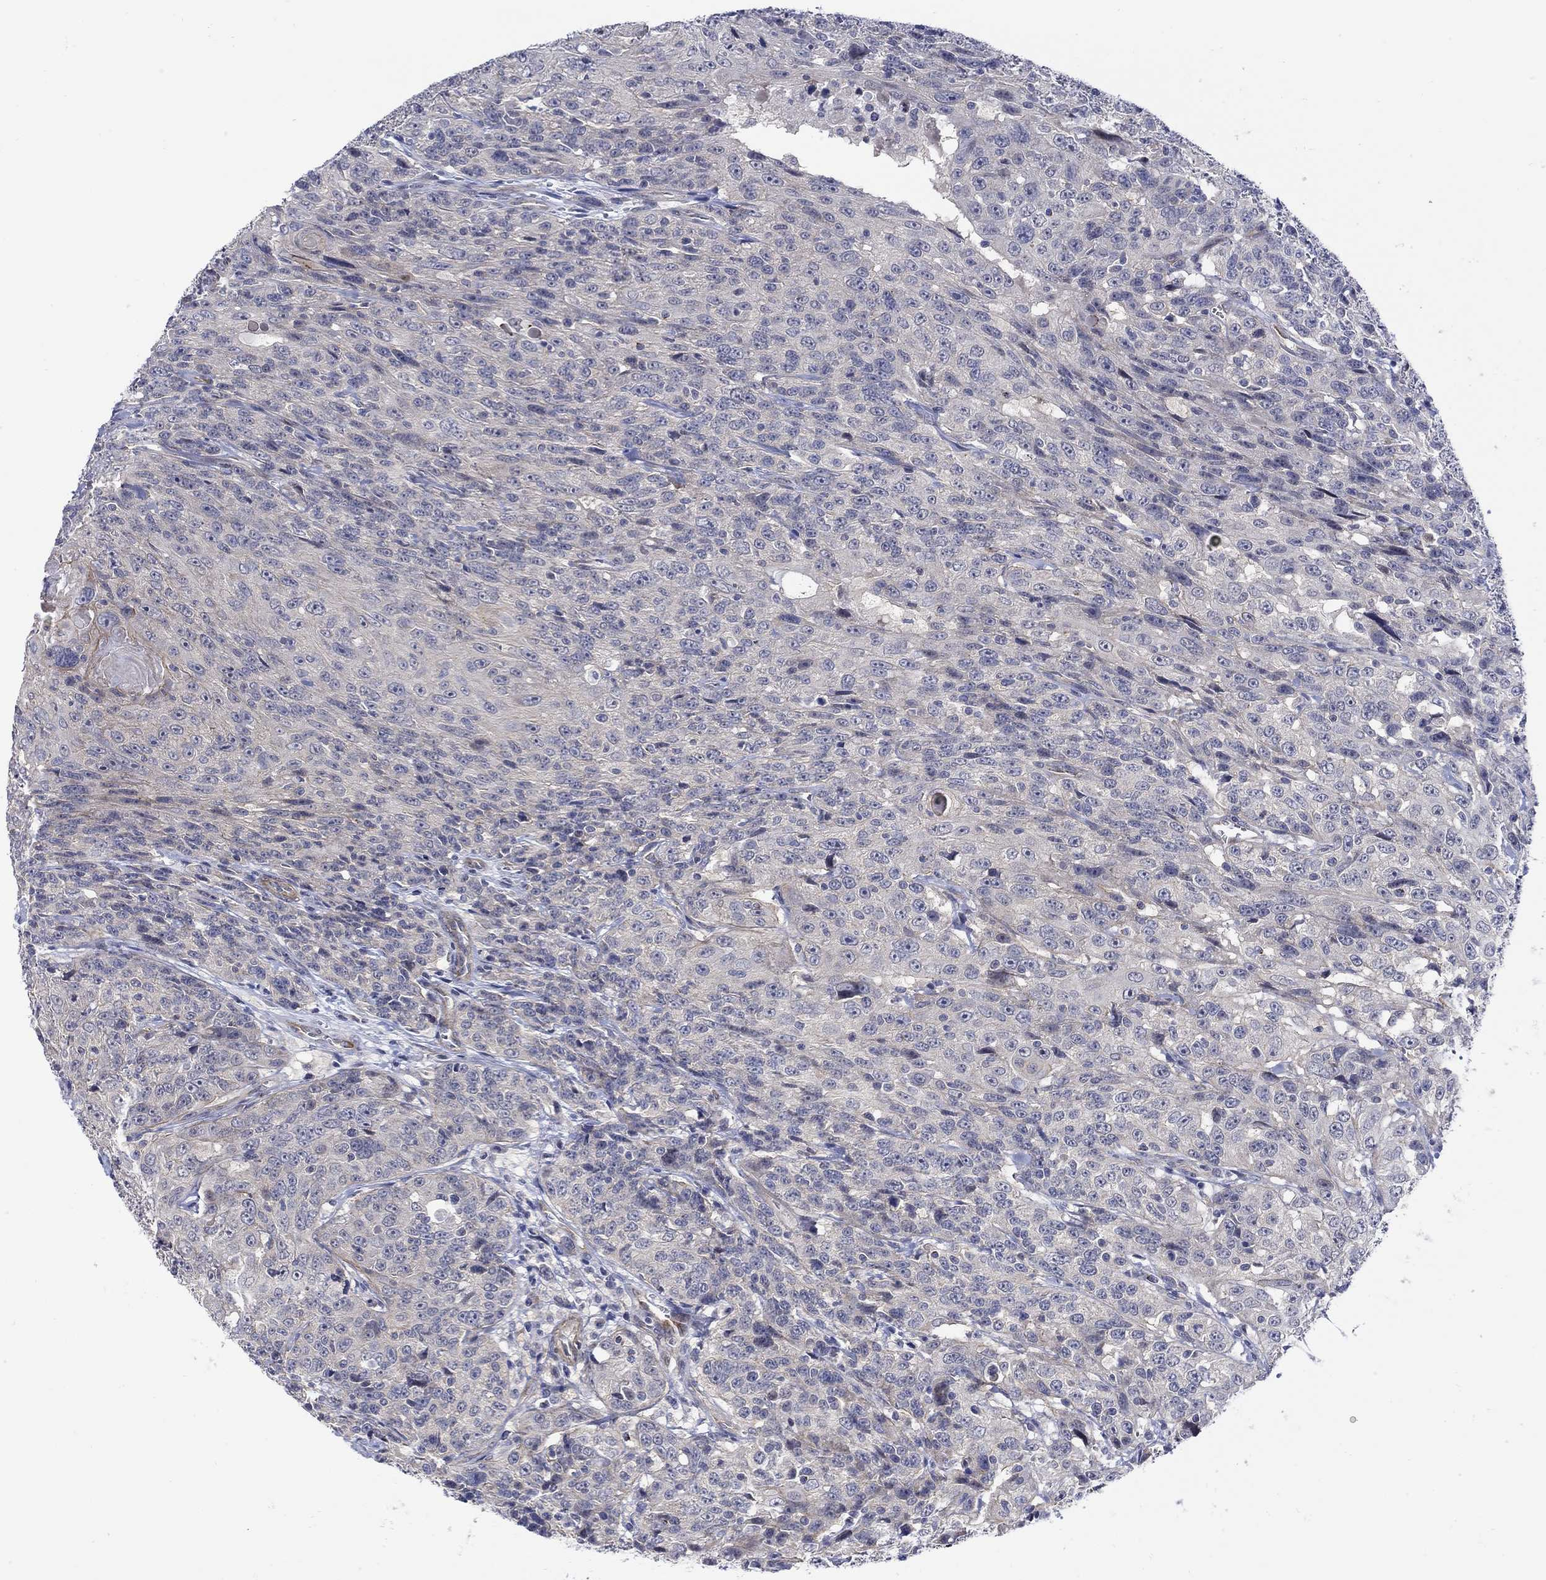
{"staining": {"intensity": "weak", "quantity": "<25%", "location": "cytoplasmic/membranous"}, "tissue": "urothelial cancer", "cell_type": "Tumor cells", "image_type": "cancer", "snomed": [{"axis": "morphology", "description": "Urothelial carcinoma, NOS"}, {"axis": "morphology", "description": "Urothelial carcinoma, High grade"}, {"axis": "topography", "description": "Urinary bladder"}], "caption": "This is an IHC histopathology image of urothelial cancer. There is no staining in tumor cells.", "gene": "SCN7A", "patient": {"sex": "female", "age": 73}}